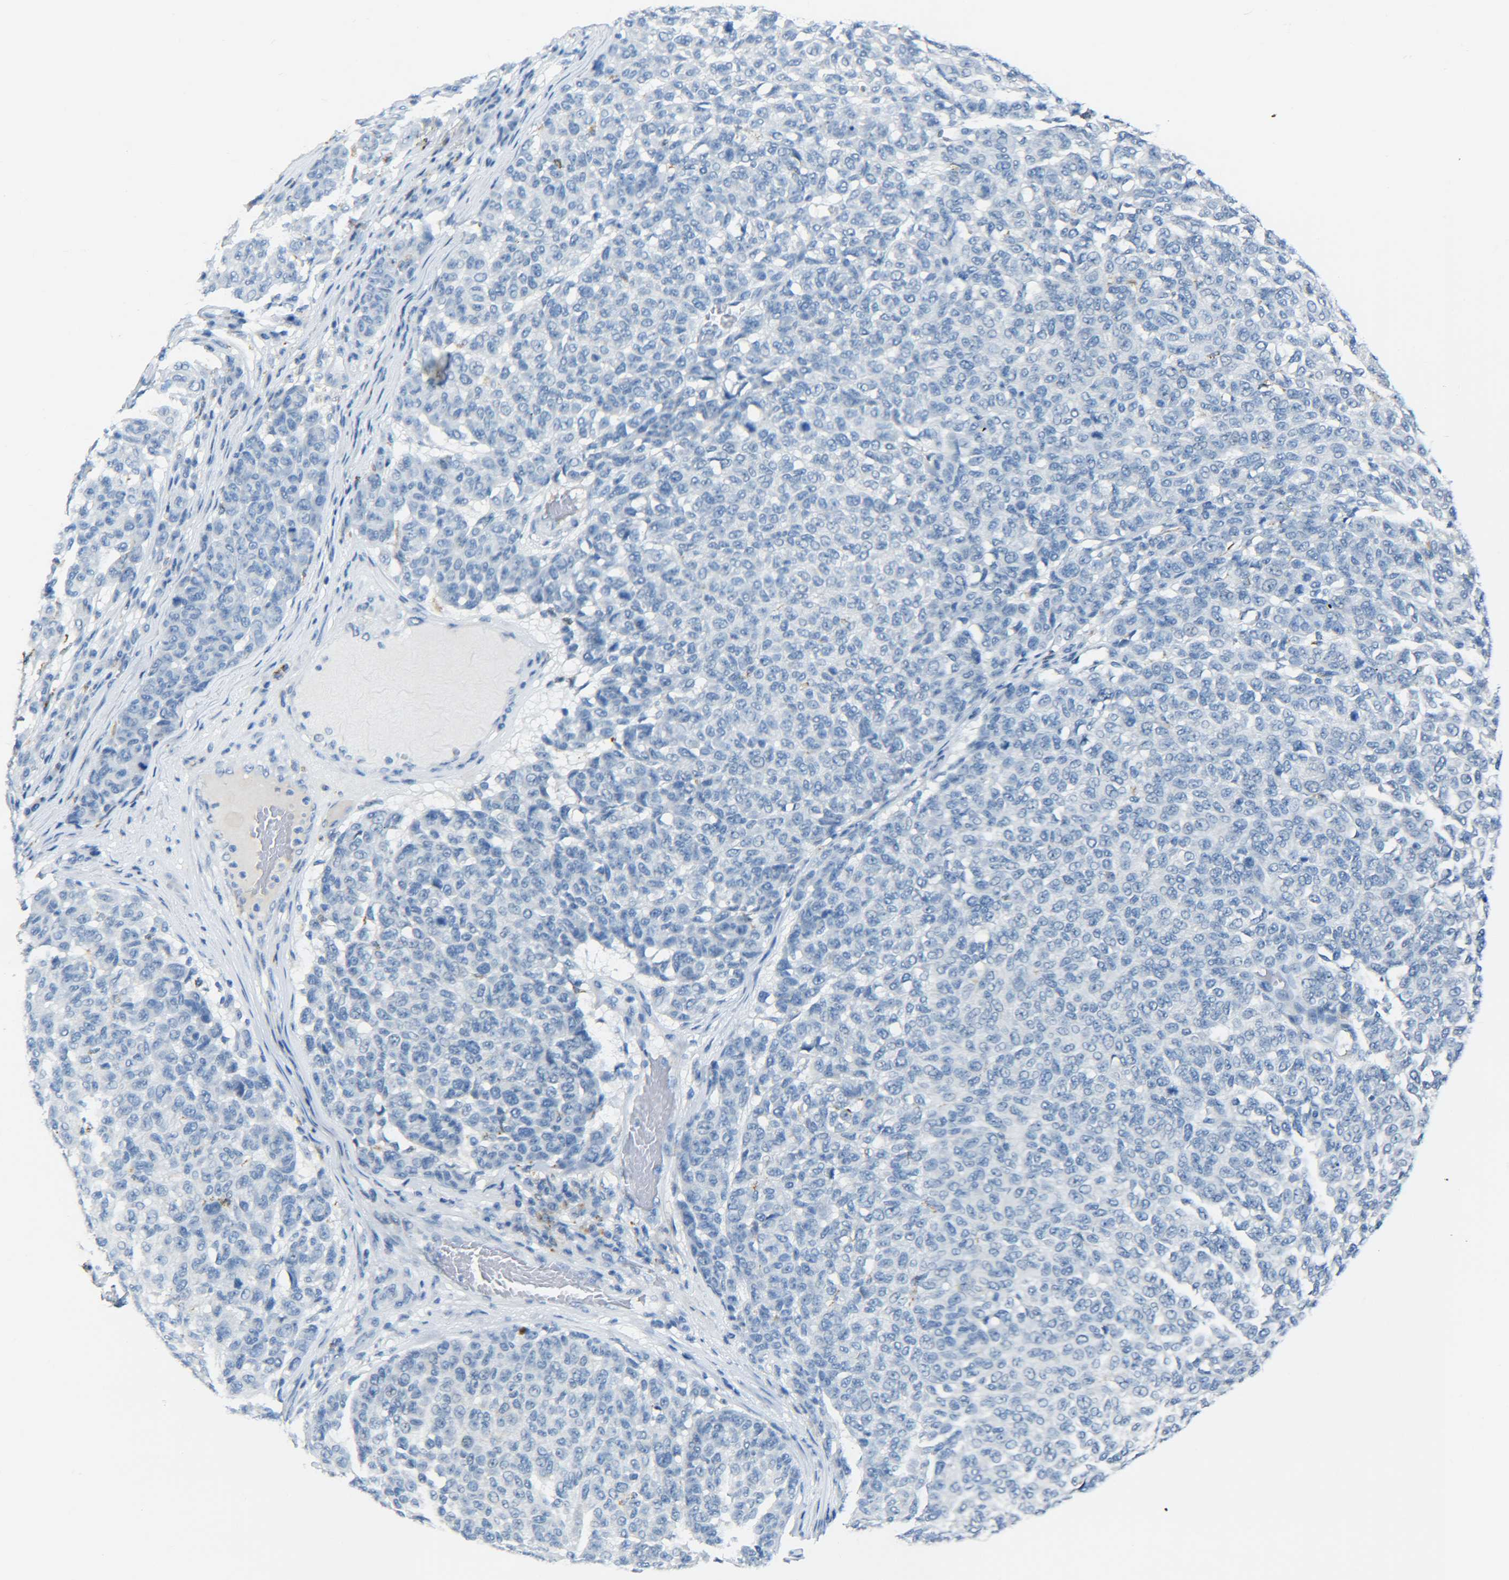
{"staining": {"intensity": "negative", "quantity": "none", "location": "none"}, "tissue": "melanoma", "cell_type": "Tumor cells", "image_type": "cancer", "snomed": [{"axis": "morphology", "description": "Malignant melanoma, NOS"}, {"axis": "topography", "description": "Skin"}], "caption": "Tumor cells are negative for protein expression in human malignant melanoma. (Stains: DAB immunohistochemistry (IHC) with hematoxylin counter stain, Microscopy: brightfield microscopy at high magnification).", "gene": "C15orf48", "patient": {"sex": "male", "age": 59}}